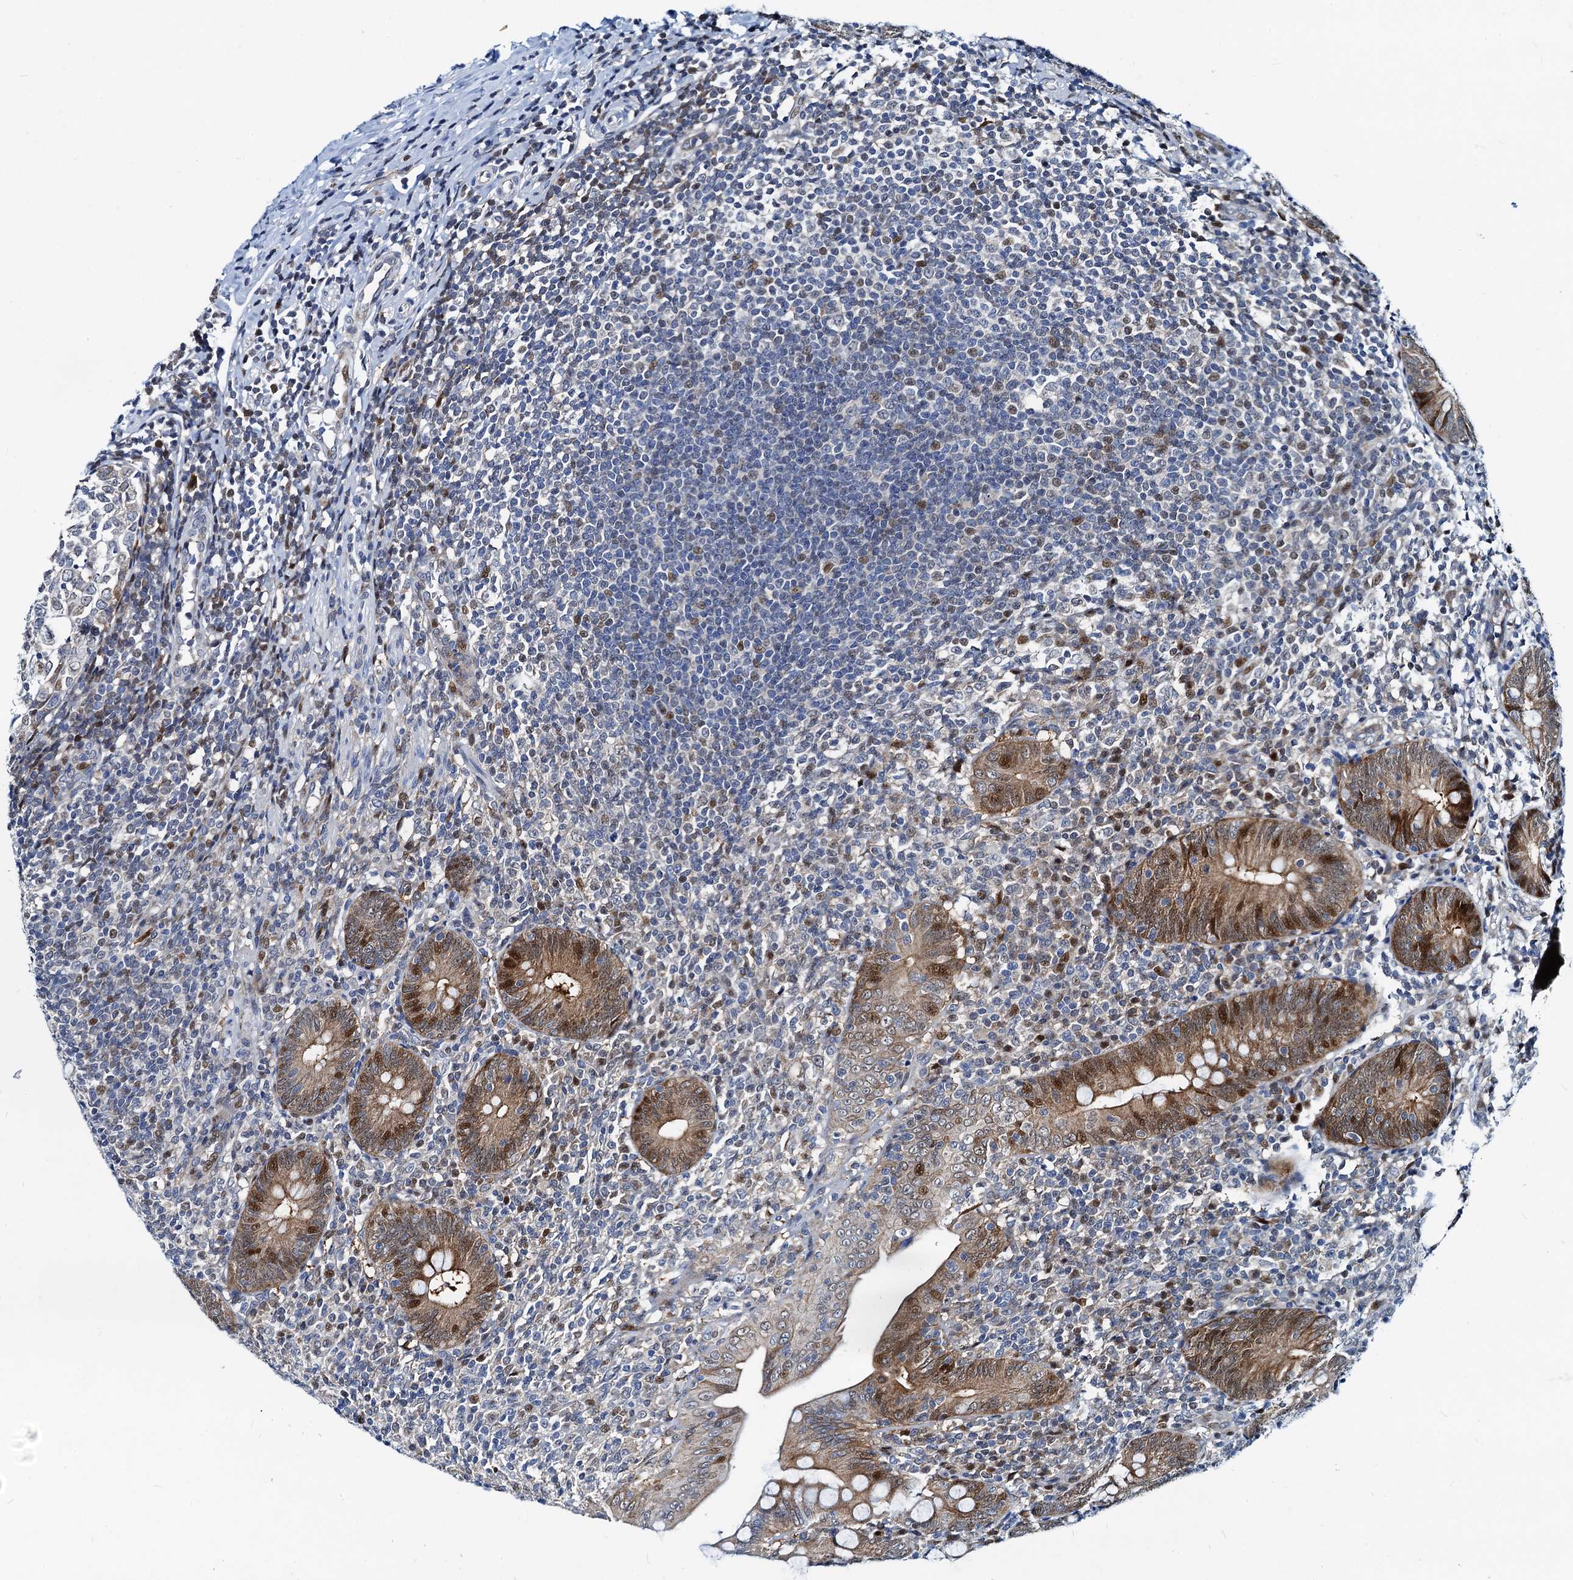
{"staining": {"intensity": "moderate", "quantity": ">75%", "location": "cytoplasmic/membranous,nuclear"}, "tissue": "appendix", "cell_type": "Glandular cells", "image_type": "normal", "snomed": [{"axis": "morphology", "description": "Normal tissue, NOS"}, {"axis": "topography", "description": "Appendix"}], "caption": "High-power microscopy captured an immunohistochemistry (IHC) micrograph of normal appendix, revealing moderate cytoplasmic/membranous,nuclear positivity in approximately >75% of glandular cells.", "gene": "PTGES3", "patient": {"sex": "male", "age": 14}}